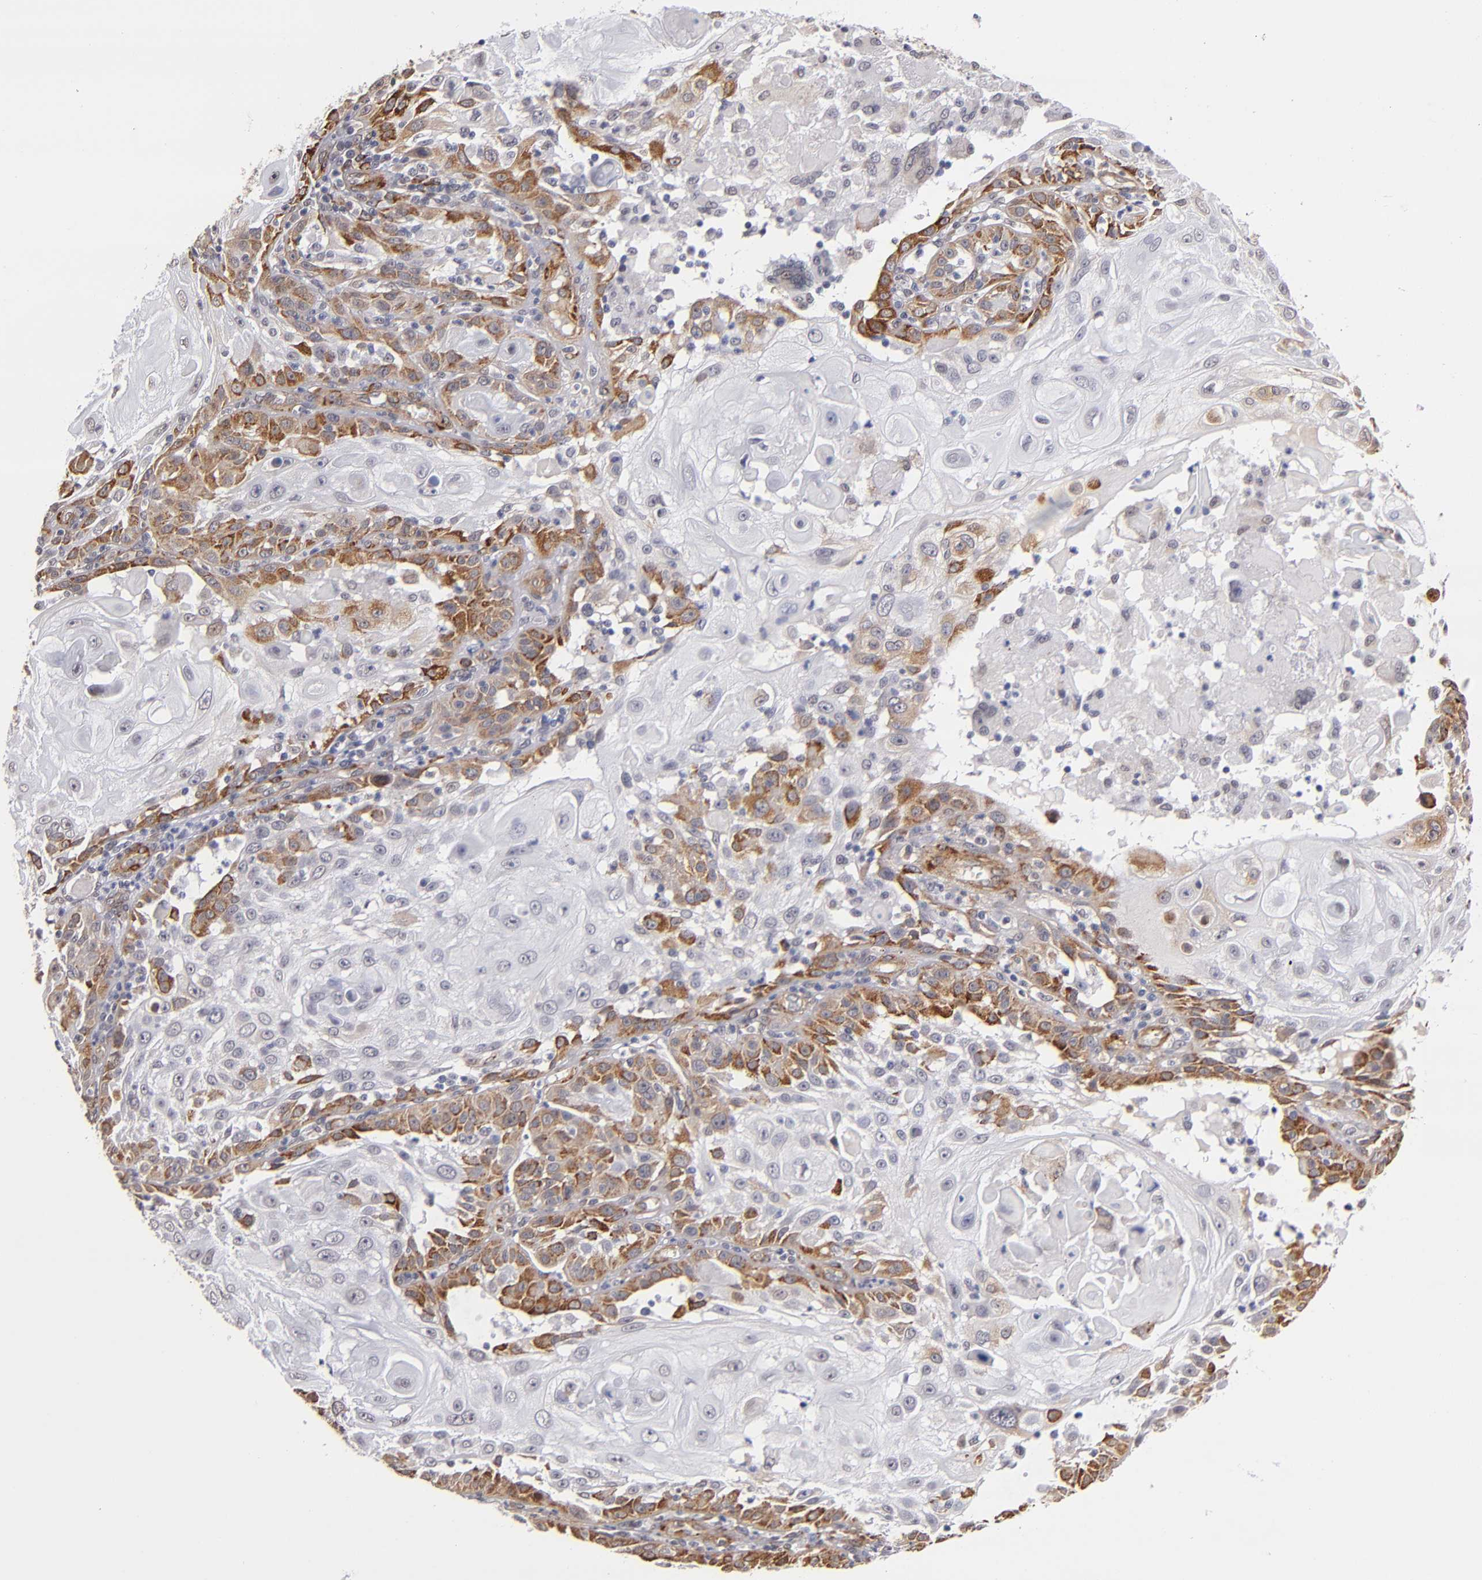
{"staining": {"intensity": "moderate", "quantity": "<25%", "location": "cytoplasmic/membranous"}, "tissue": "skin cancer", "cell_type": "Tumor cells", "image_type": "cancer", "snomed": [{"axis": "morphology", "description": "Squamous cell carcinoma, NOS"}, {"axis": "topography", "description": "Skin"}], "caption": "This histopathology image displays immunohistochemistry staining of skin squamous cell carcinoma, with low moderate cytoplasmic/membranous expression in about <25% of tumor cells.", "gene": "LAMC1", "patient": {"sex": "female", "age": 89}}